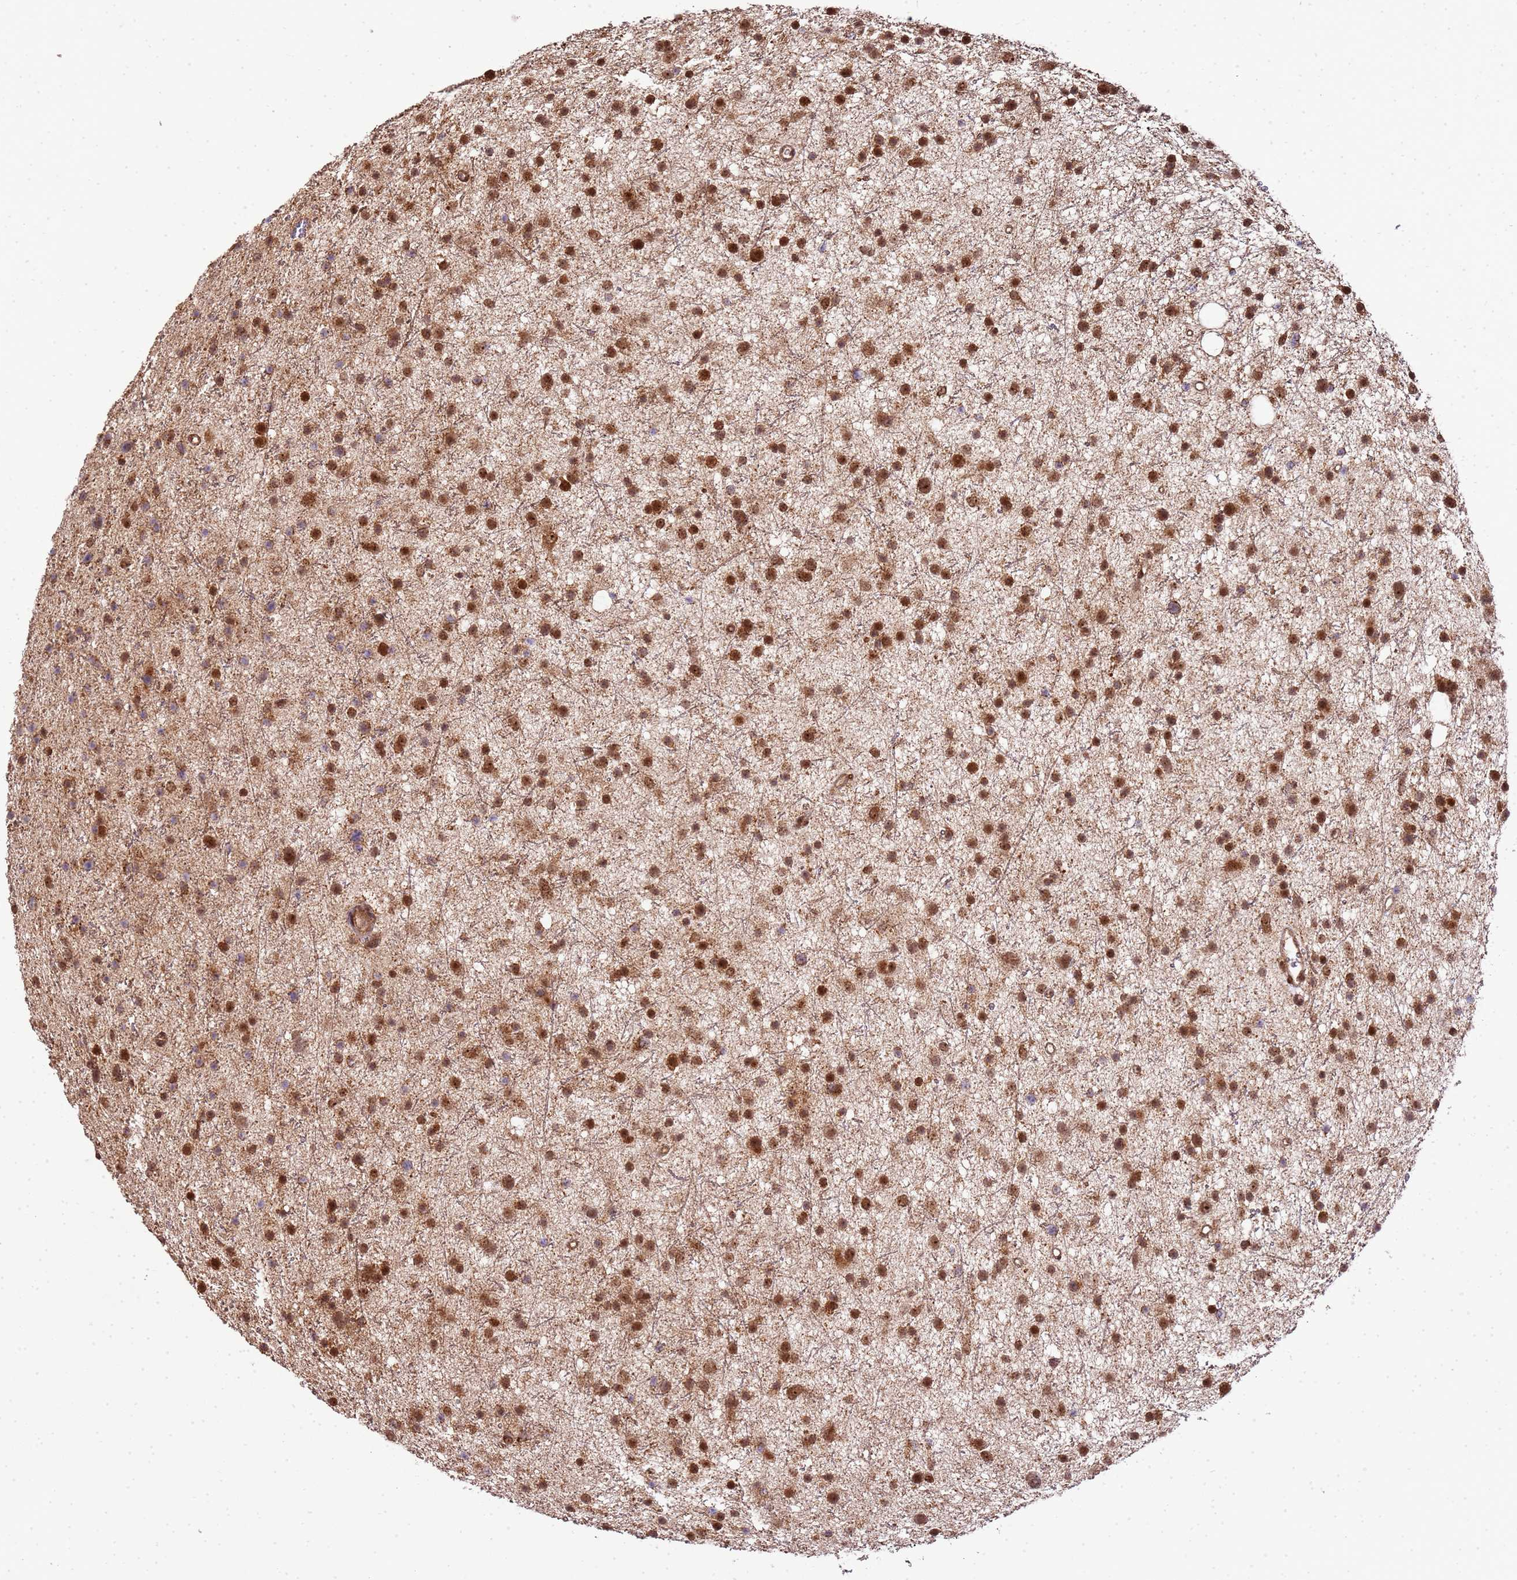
{"staining": {"intensity": "strong", "quantity": ">75%", "location": "nuclear"}, "tissue": "glioma", "cell_type": "Tumor cells", "image_type": "cancer", "snomed": [{"axis": "morphology", "description": "Glioma, malignant, Low grade"}, {"axis": "topography", "description": "Cerebral cortex"}], "caption": "The micrograph exhibits a brown stain indicating the presence of a protein in the nuclear of tumor cells in glioma.", "gene": "PEX14", "patient": {"sex": "female", "age": 39}}